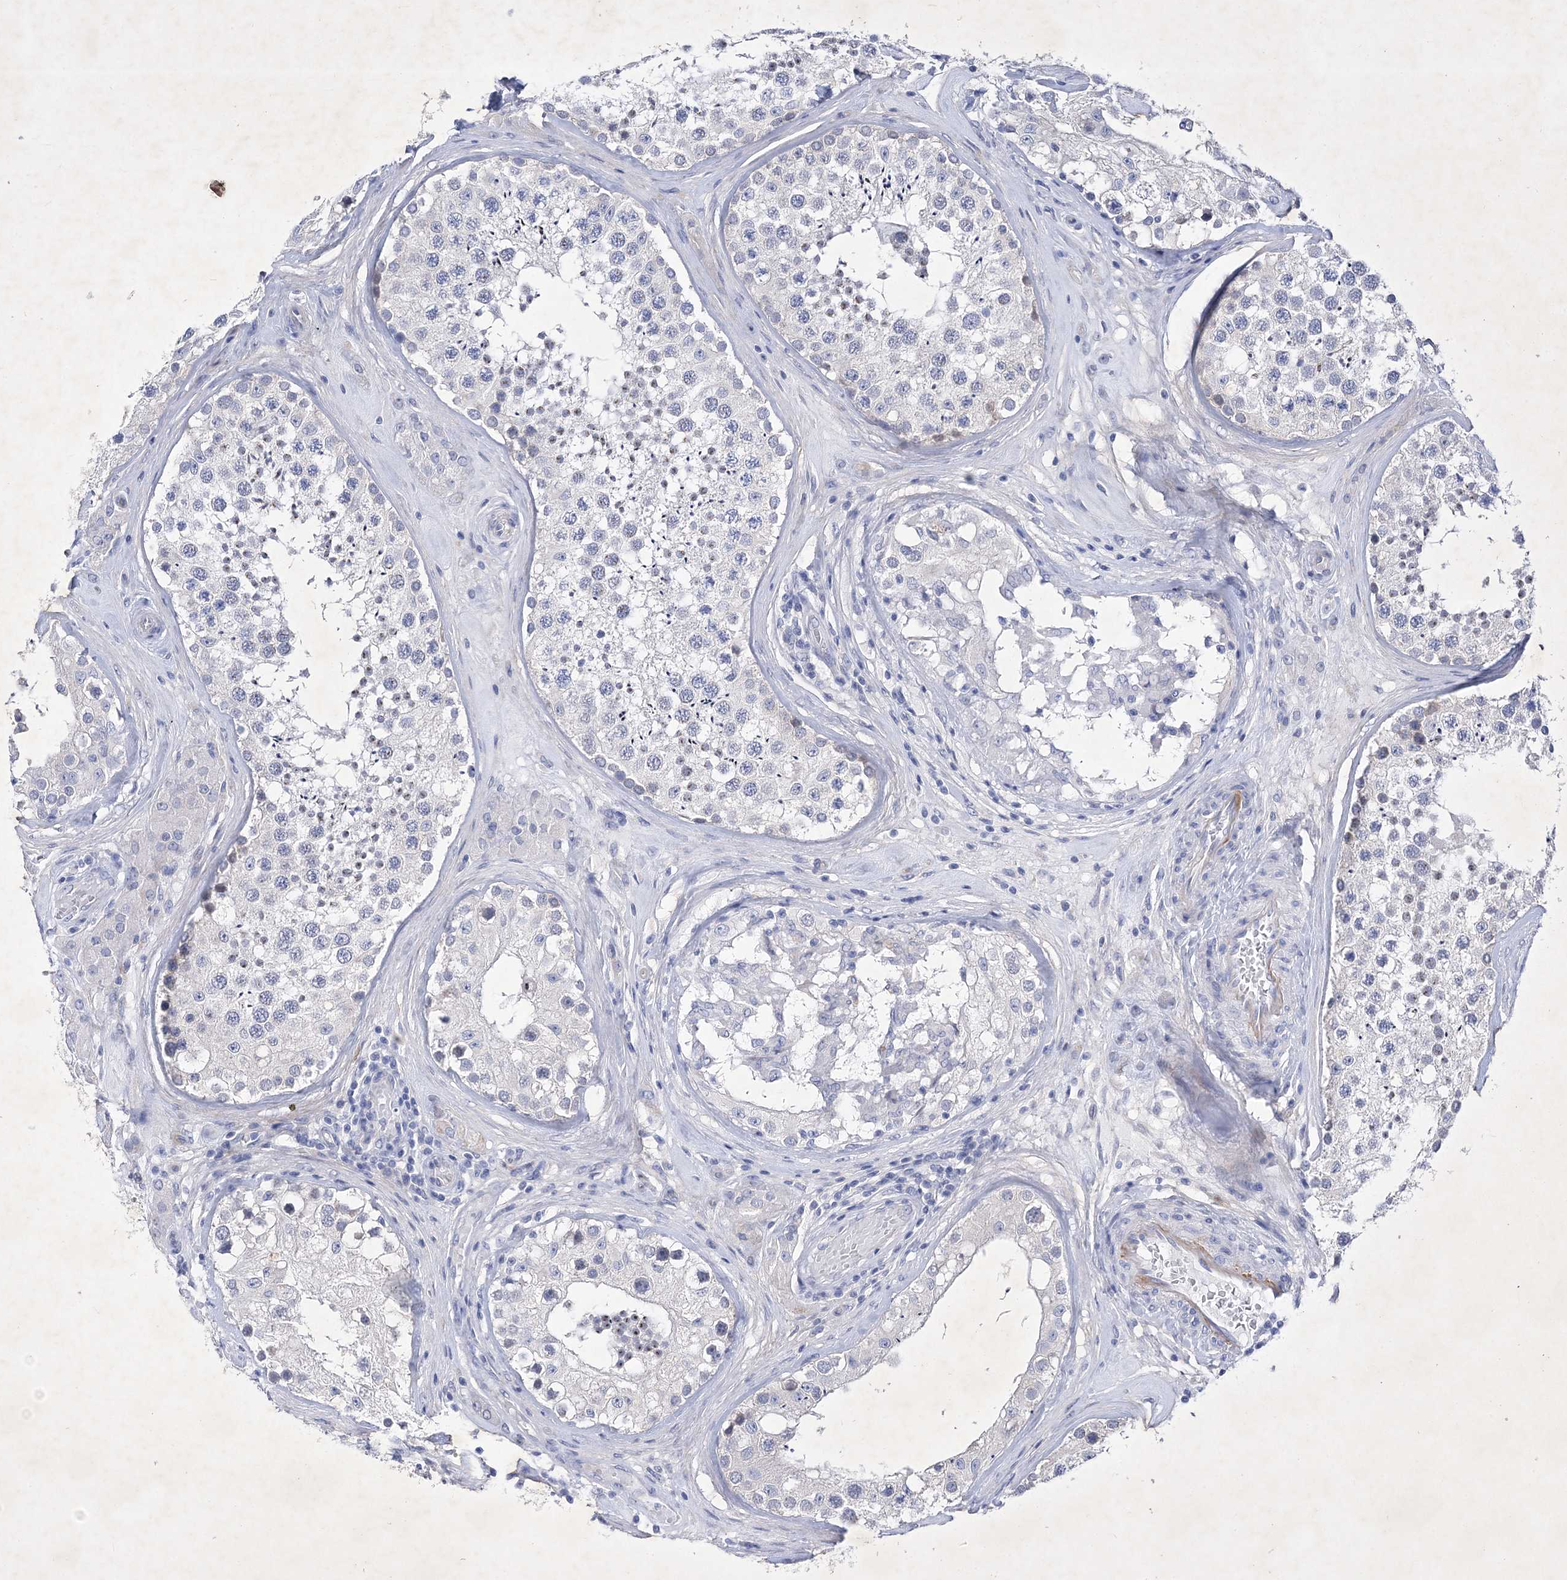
{"staining": {"intensity": "weak", "quantity": "<25%", "location": "cytoplasmic/membranous"}, "tissue": "testis", "cell_type": "Cells in seminiferous ducts", "image_type": "normal", "snomed": [{"axis": "morphology", "description": "Normal tissue, NOS"}, {"axis": "topography", "description": "Testis"}], "caption": "High power microscopy histopathology image of an immunohistochemistry photomicrograph of benign testis, revealing no significant staining in cells in seminiferous ducts.", "gene": "GPN1", "patient": {"sex": "male", "age": 46}}